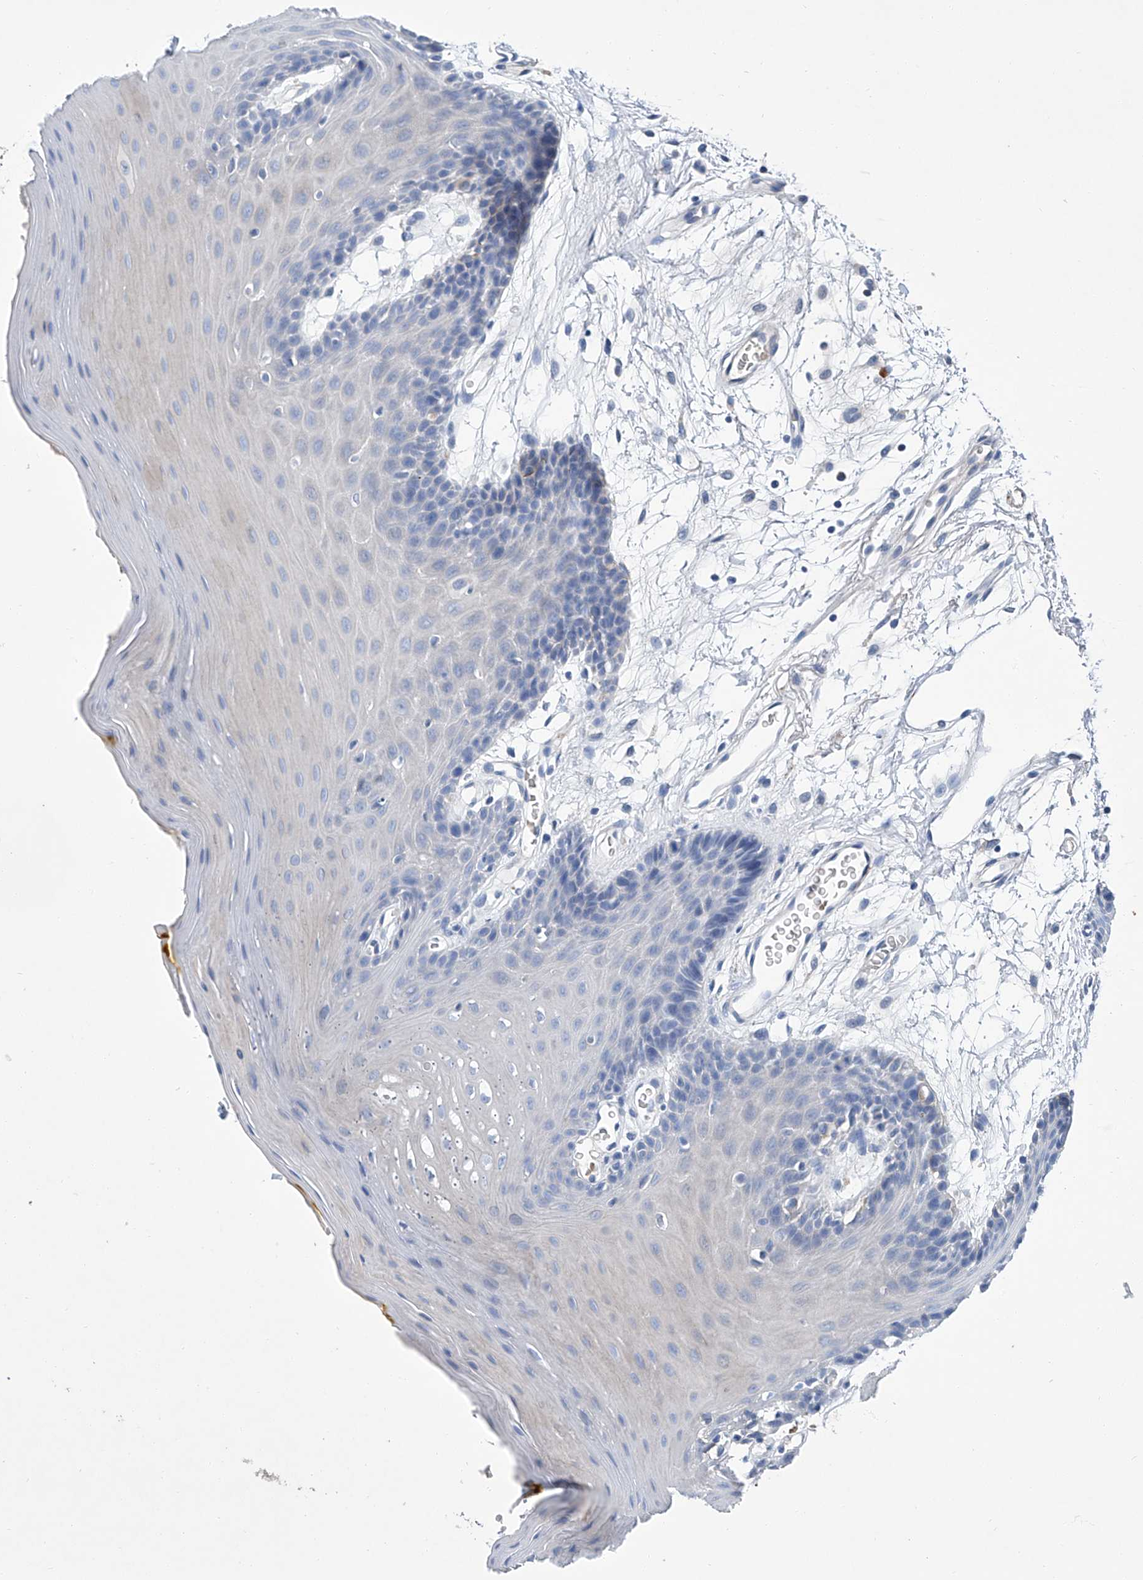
{"staining": {"intensity": "negative", "quantity": "none", "location": "none"}, "tissue": "oral mucosa", "cell_type": "Squamous epithelial cells", "image_type": "normal", "snomed": [{"axis": "morphology", "description": "Normal tissue, NOS"}, {"axis": "morphology", "description": "Squamous cell carcinoma, NOS"}, {"axis": "topography", "description": "Skeletal muscle"}, {"axis": "topography", "description": "Oral tissue"}, {"axis": "topography", "description": "Salivary gland"}, {"axis": "topography", "description": "Head-Neck"}], "caption": "Immunohistochemistry micrograph of unremarkable oral mucosa: human oral mucosa stained with DAB displays no significant protein positivity in squamous epithelial cells. (DAB (3,3'-diaminobenzidine) immunohistochemistry visualized using brightfield microscopy, high magnification).", "gene": "GPT", "patient": {"sex": "male", "age": 54}}